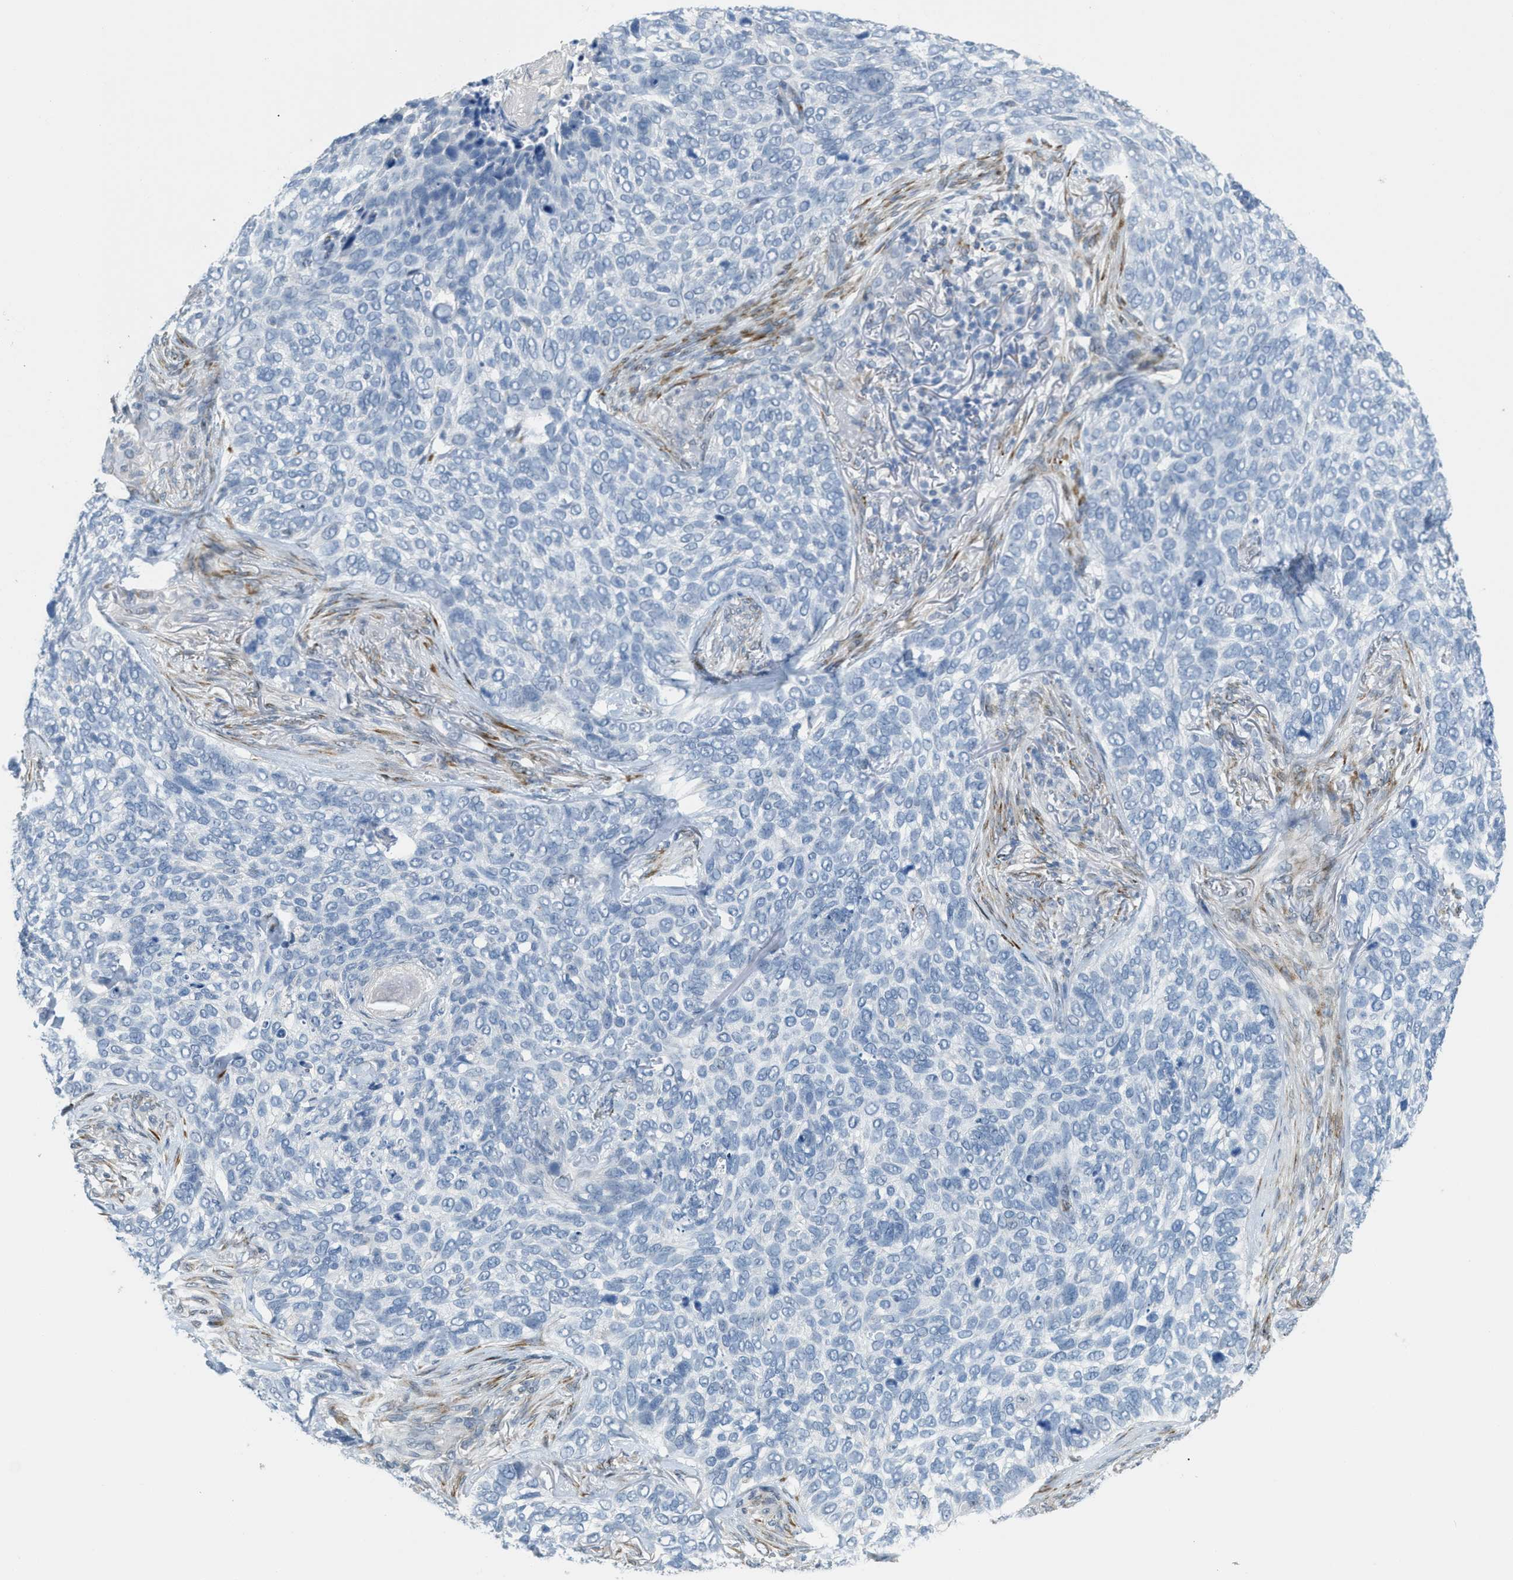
{"staining": {"intensity": "negative", "quantity": "none", "location": "none"}, "tissue": "skin cancer", "cell_type": "Tumor cells", "image_type": "cancer", "snomed": [{"axis": "morphology", "description": "Basal cell carcinoma"}, {"axis": "topography", "description": "Skin"}], "caption": "Tumor cells are negative for brown protein staining in skin cancer (basal cell carcinoma).", "gene": "TMEM154", "patient": {"sex": "female", "age": 64}}